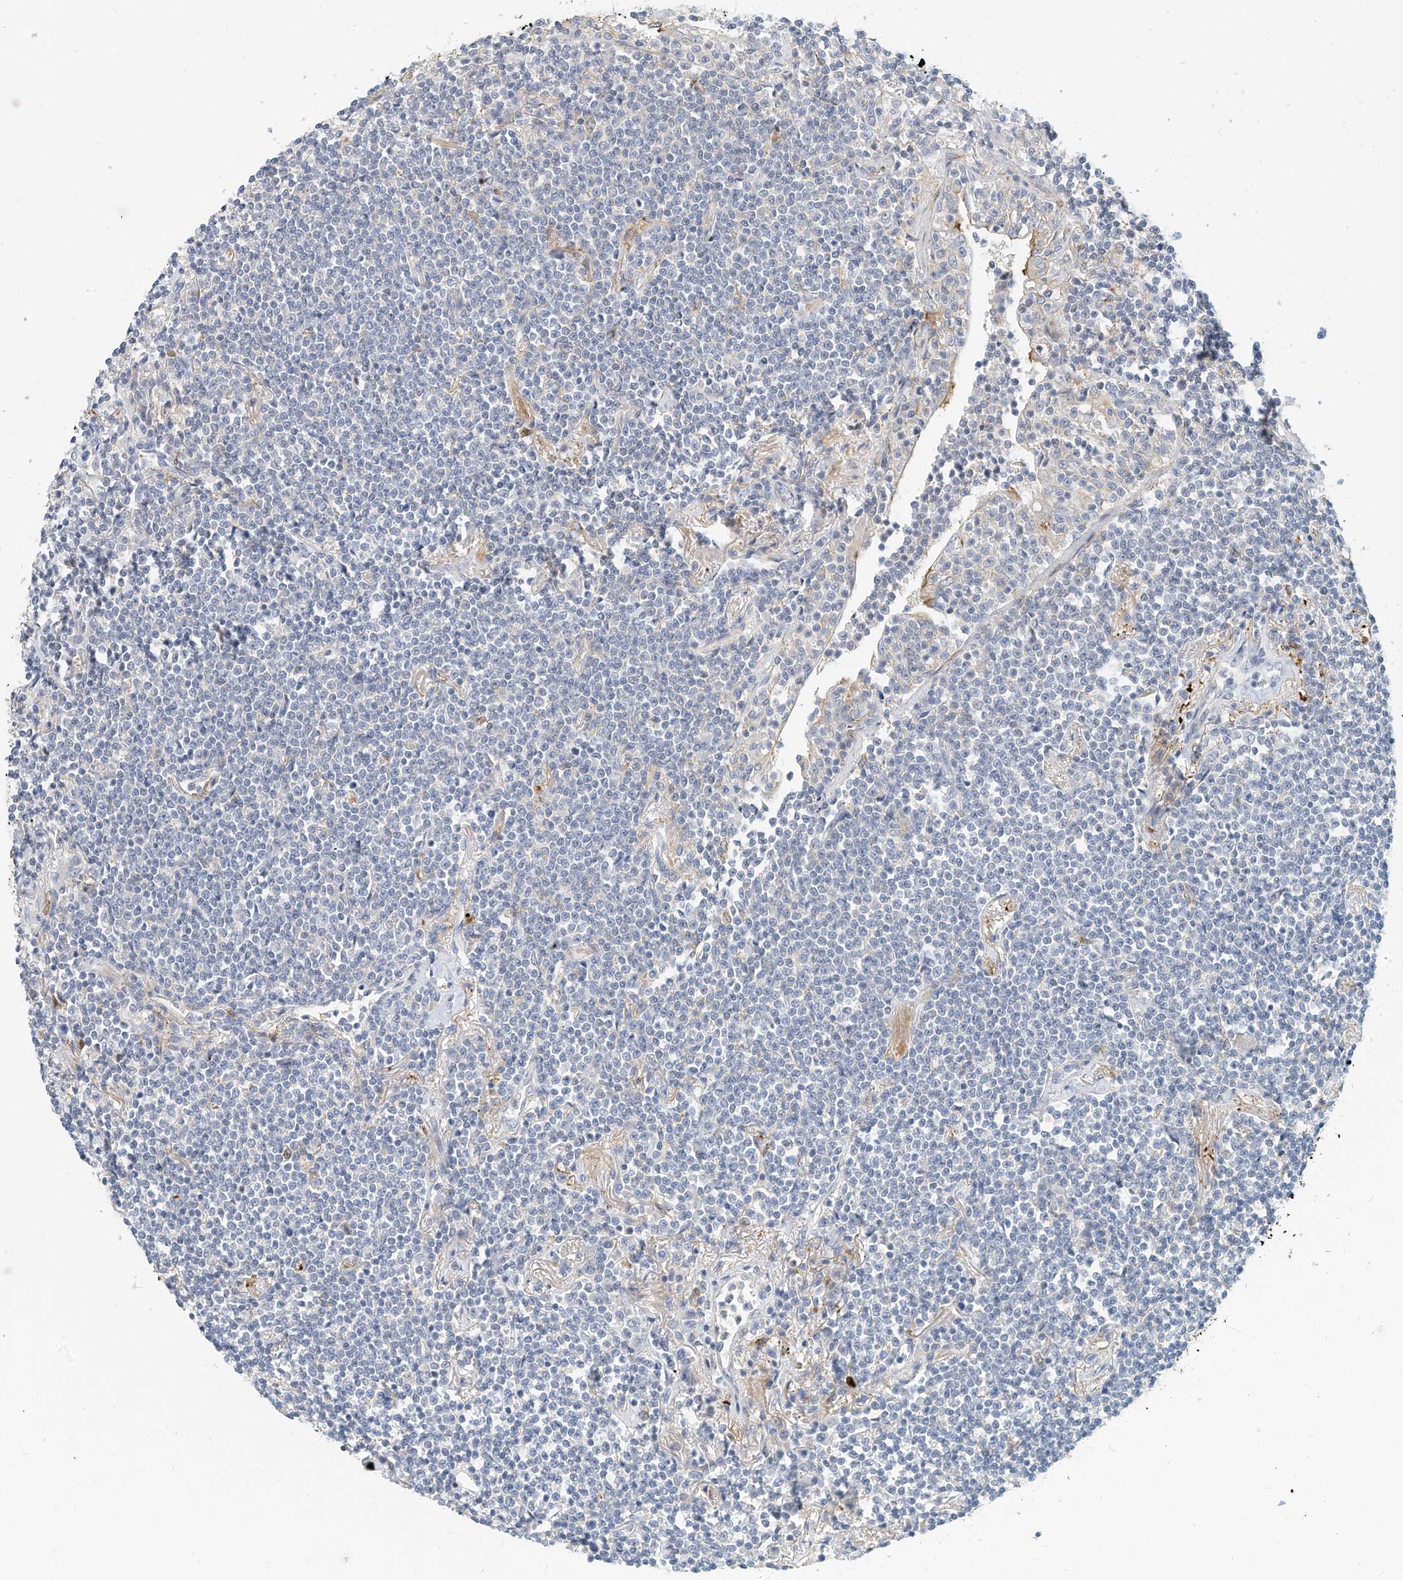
{"staining": {"intensity": "negative", "quantity": "none", "location": "none"}, "tissue": "lymphoma", "cell_type": "Tumor cells", "image_type": "cancer", "snomed": [{"axis": "morphology", "description": "Malignant lymphoma, non-Hodgkin's type, Low grade"}, {"axis": "topography", "description": "Lung"}], "caption": "Tumor cells are negative for protein expression in human lymphoma.", "gene": "MICAL1", "patient": {"sex": "female", "age": 71}}